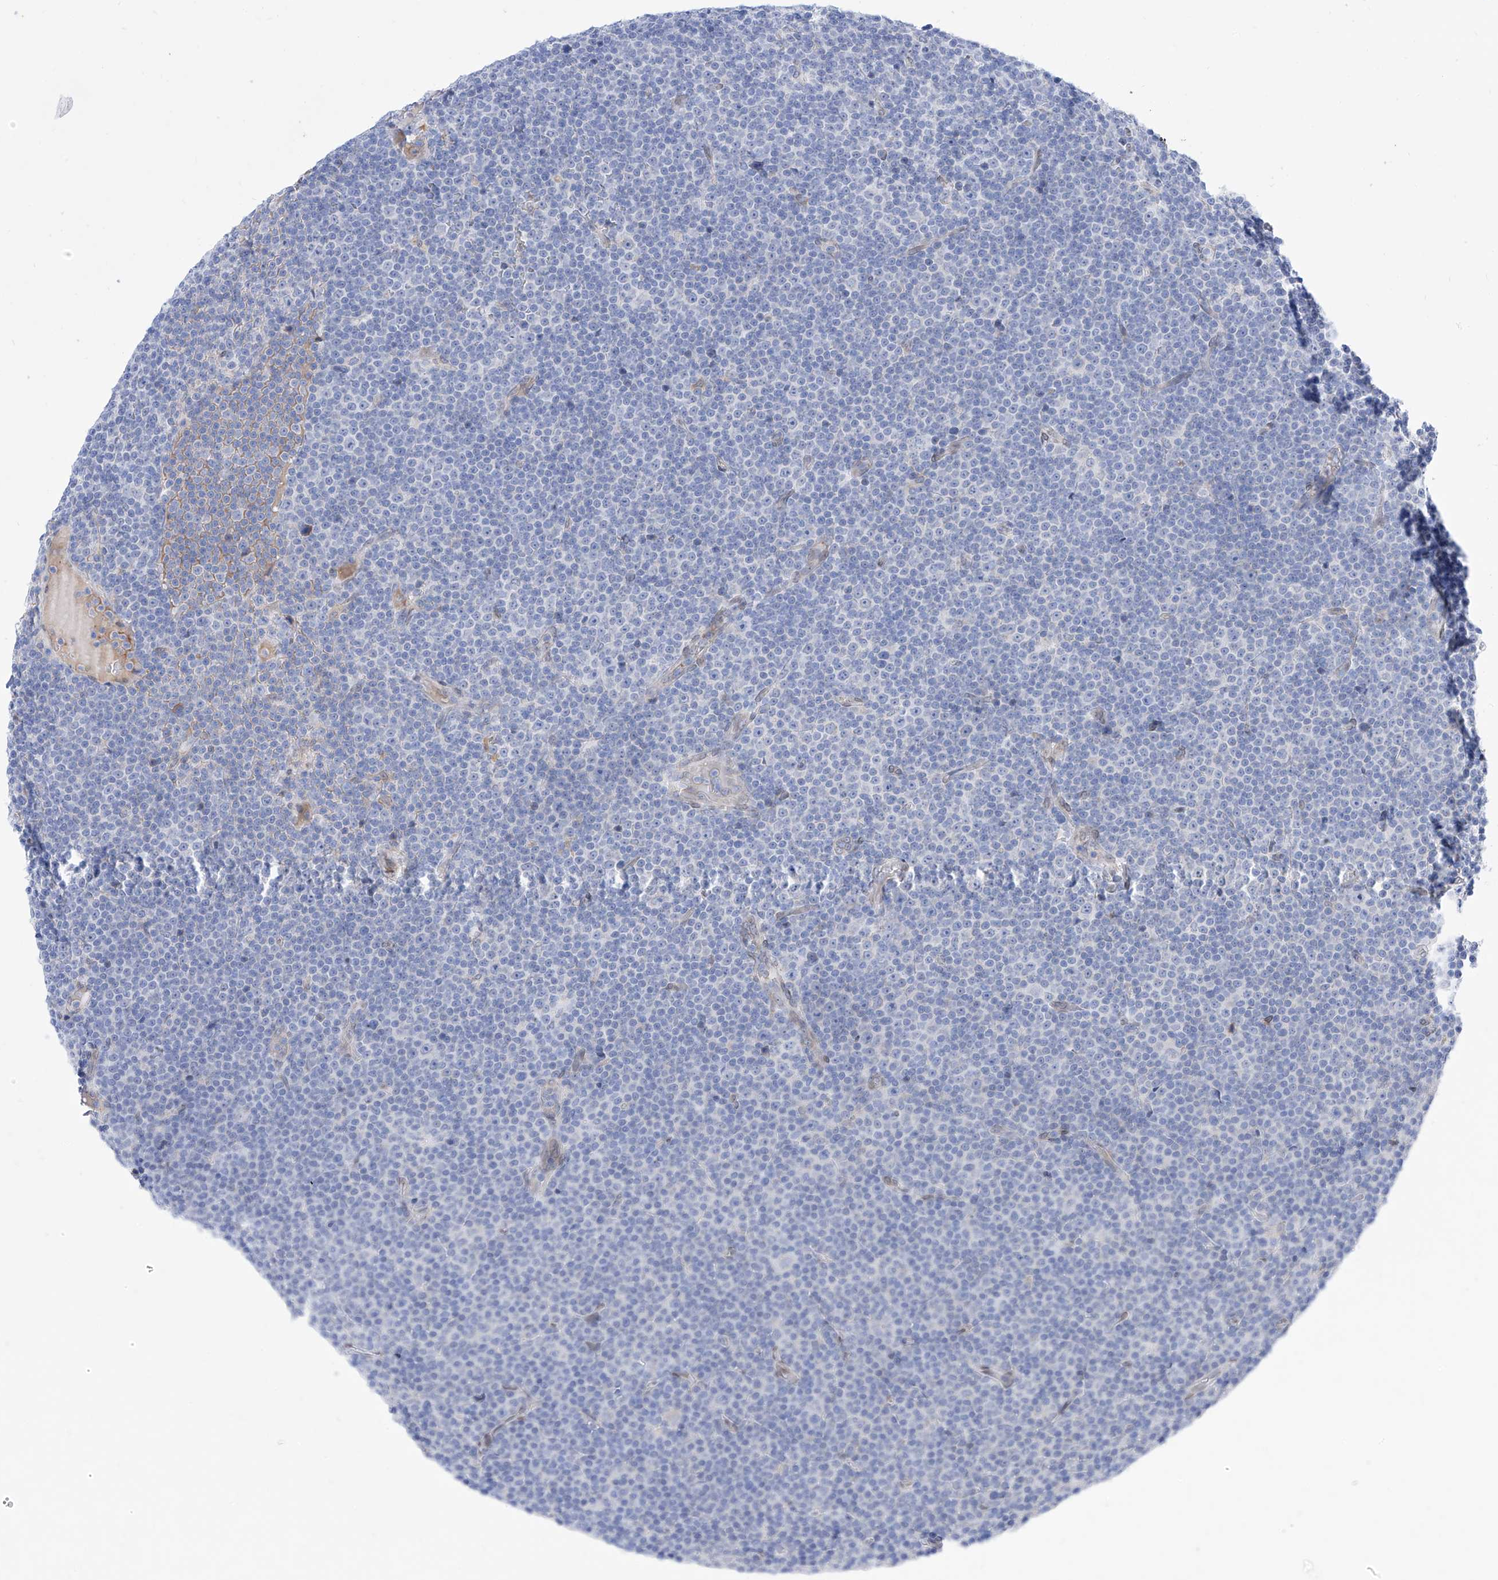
{"staining": {"intensity": "negative", "quantity": "none", "location": "none"}, "tissue": "lymphoma", "cell_type": "Tumor cells", "image_type": "cancer", "snomed": [{"axis": "morphology", "description": "Malignant lymphoma, non-Hodgkin's type, Low grade"}, {"axis": "topography", "description": "Lymph node"}], "caption": "IHC of human malignant lymphoma, non-Hodgkin's type (low-grade) displays no staining in tumor cells.", "gene": "LCLAT1", "patient": {"sex": "female", "age": 67}}